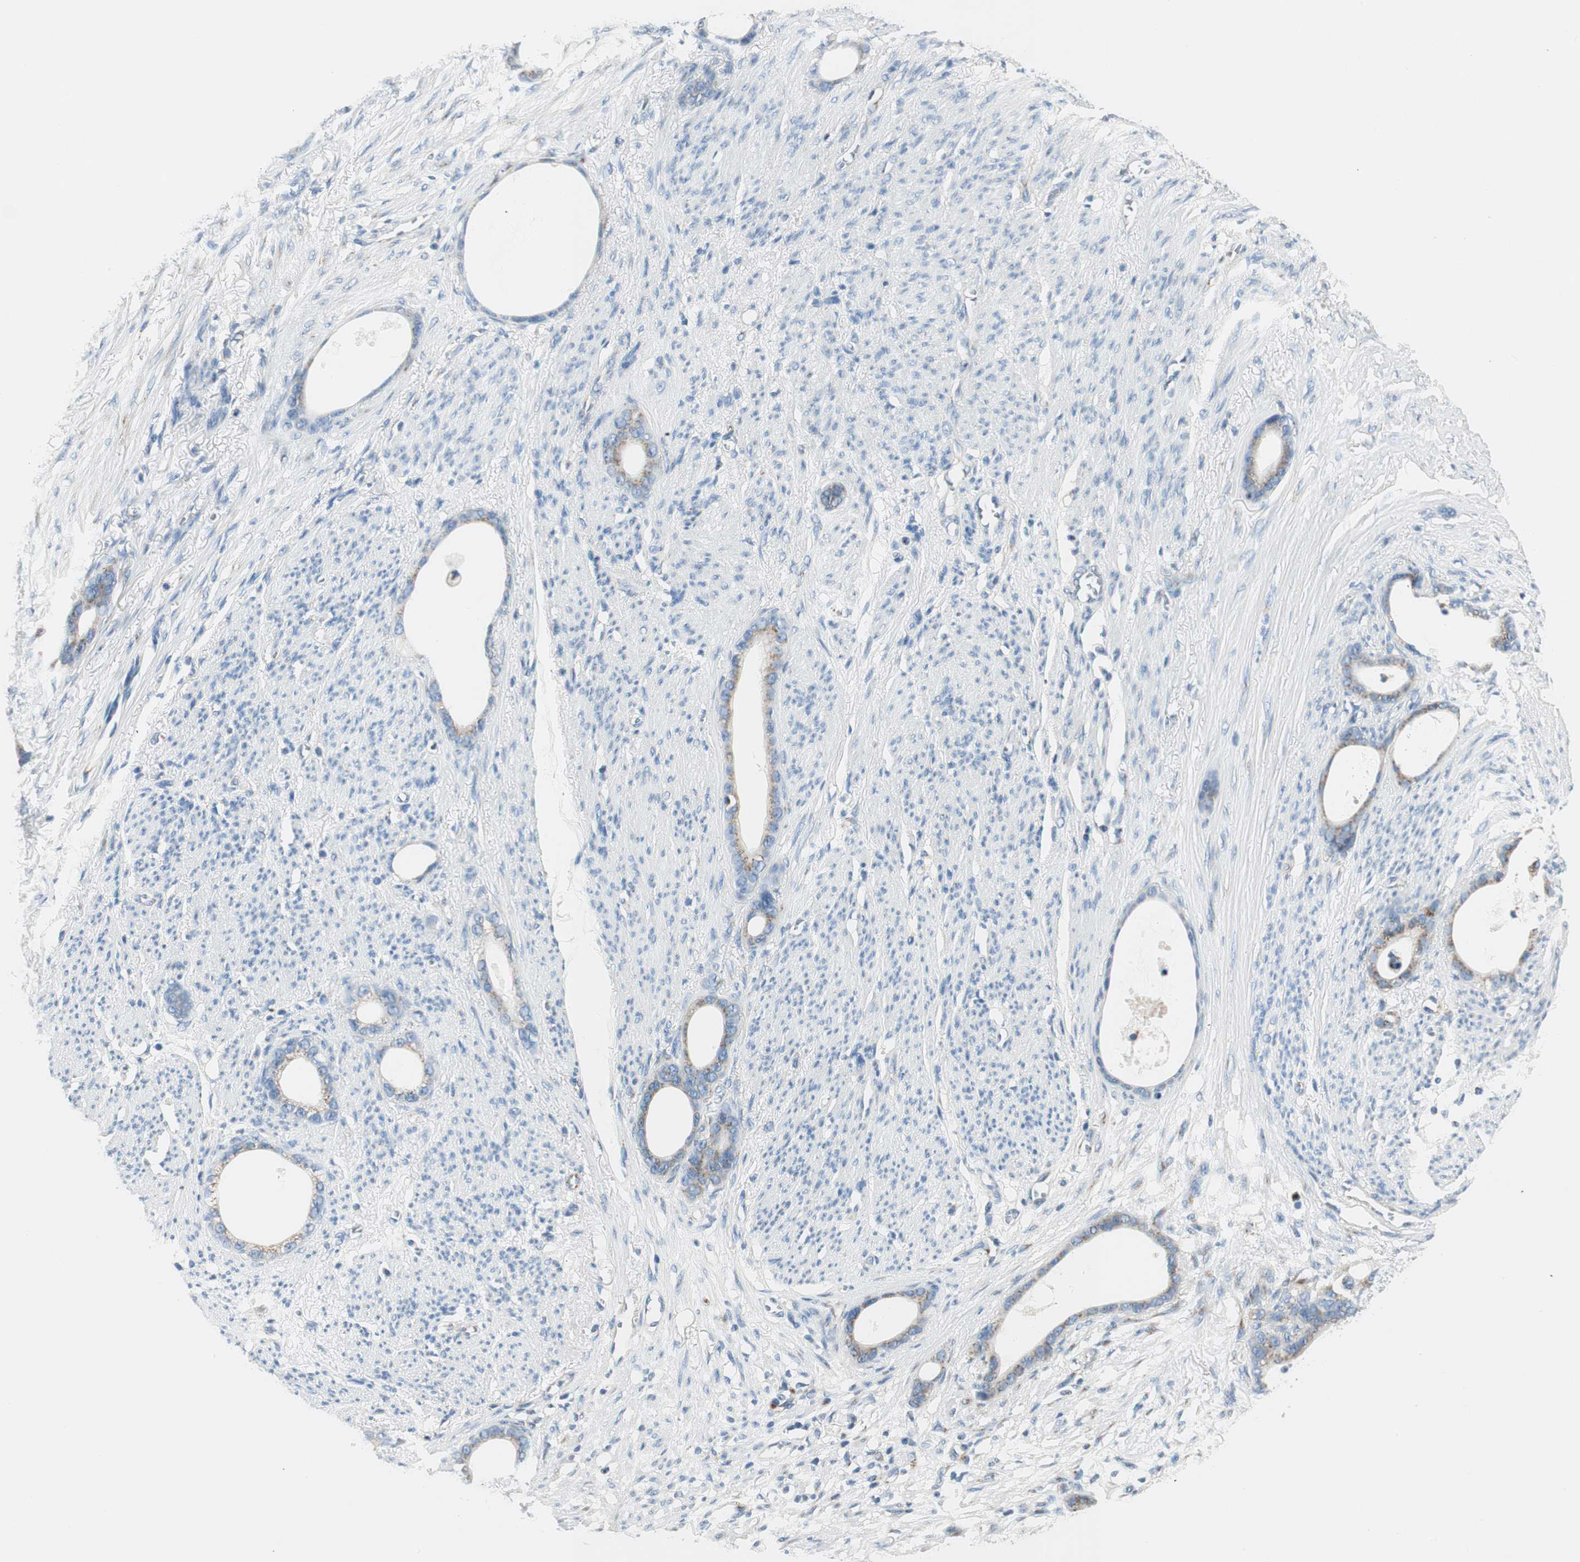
{"staining": {"intensity": "weak", "quantity": "25%-75%", "location": "cytoplasmic/membranous"}, "tissue": "stomach cancer", "cell_type": "Tumor cells", "image_type": "cancer", "snomed": [{"axis": "morphology", "description": "Adenocarcinoma, NOS"}, {"axis": "topography", "description": "Stomach"}], "caption": "The immunohistochemical stain labels weak cytoplasmic/membranous expression in tumor cells of stomach cancer (adenocarcinoma) tissue.", "gene": "TMF1", "patient": {"sex": "female", "age": 75}}